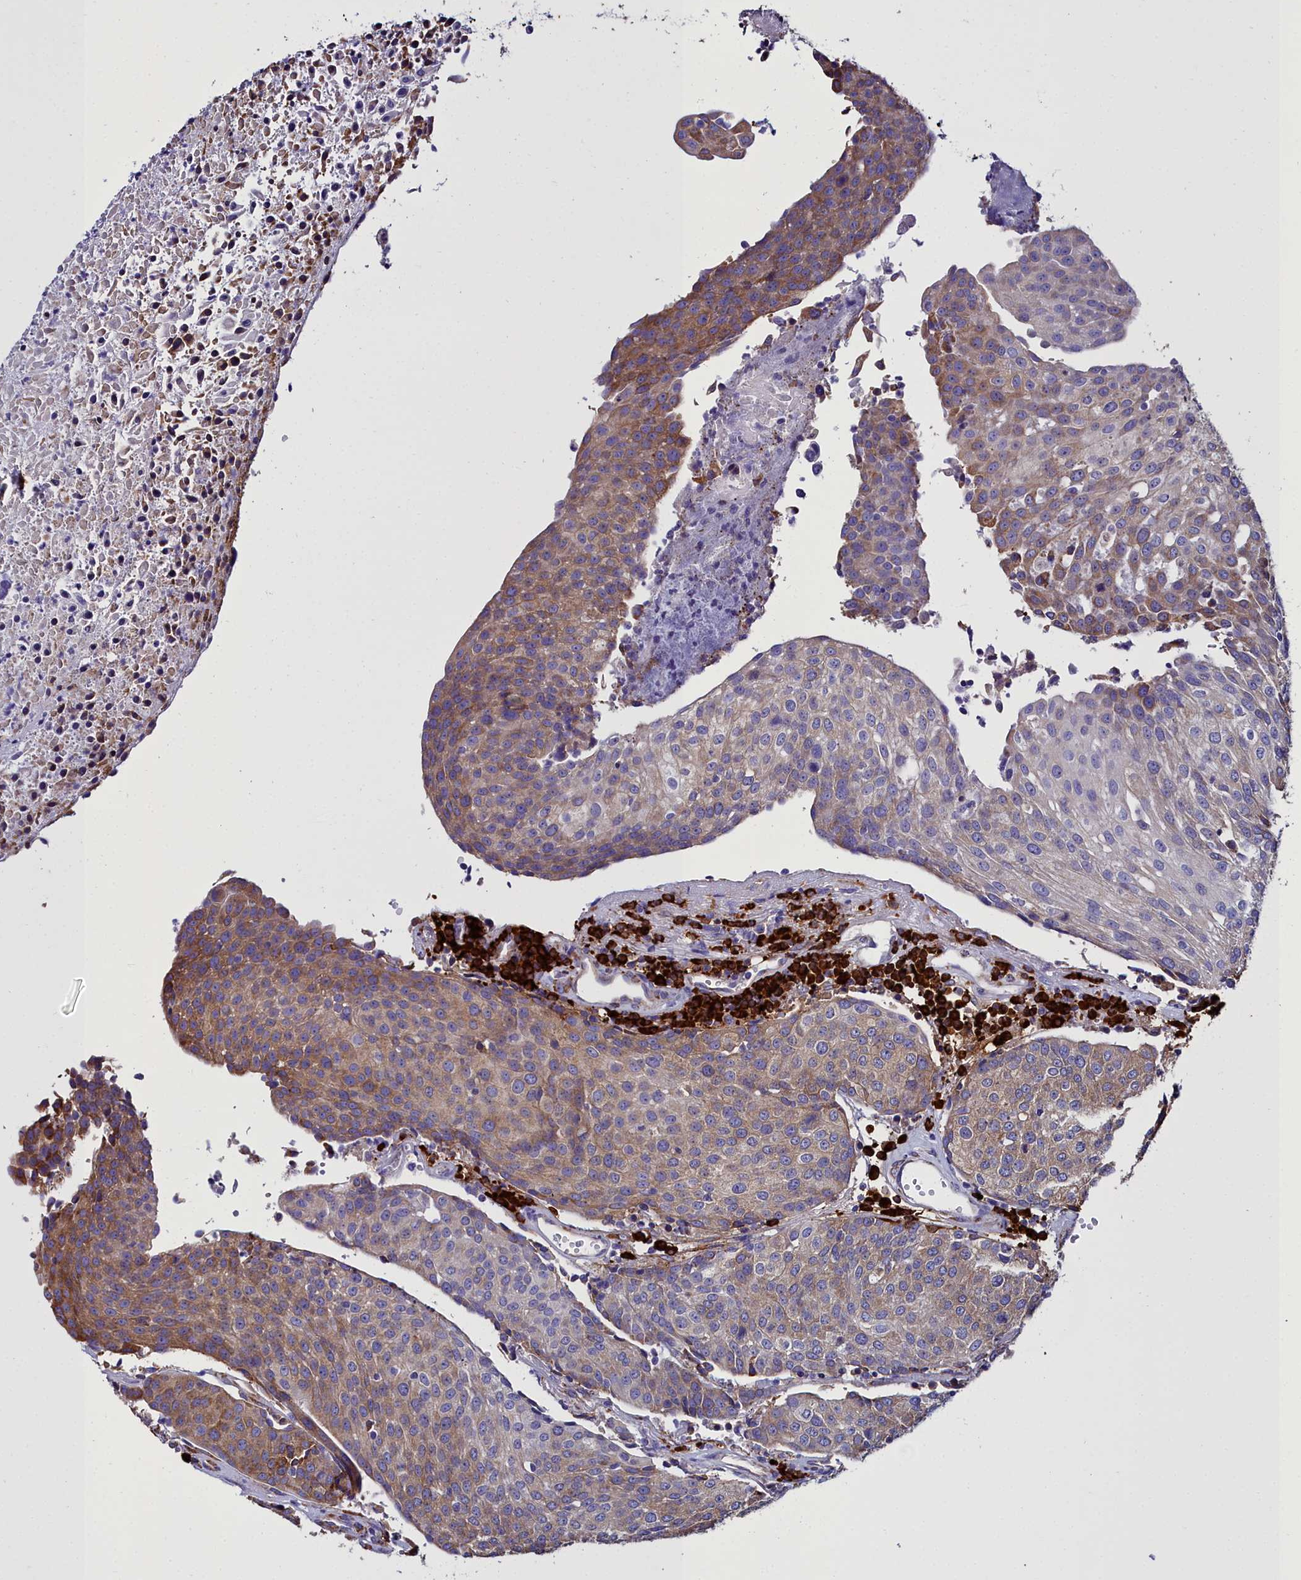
{"staining": {"intensity": "moderate", "quantity": "25%-75%", "location": "cytoplasmic/membranous"}, "tissue": "urothelial cancer", "cell_type": "Tumor cells", "image_type": "cancer", "snomed": [{"axis": "morphology", "description": "Urothelial carcinoma, High grade"}, {"axis": "topography", "description": "Urinary bladder"}], "caption": "Immunohistochemistry of human urothelial carcinoma (high-grade) reveals medium levels of moderate cytoplasmic/membranous positivity in approximately 25%-75% of tumor cells.", "gene": "TXNDC5", "patient": {"sex": "female", "age": 85}}